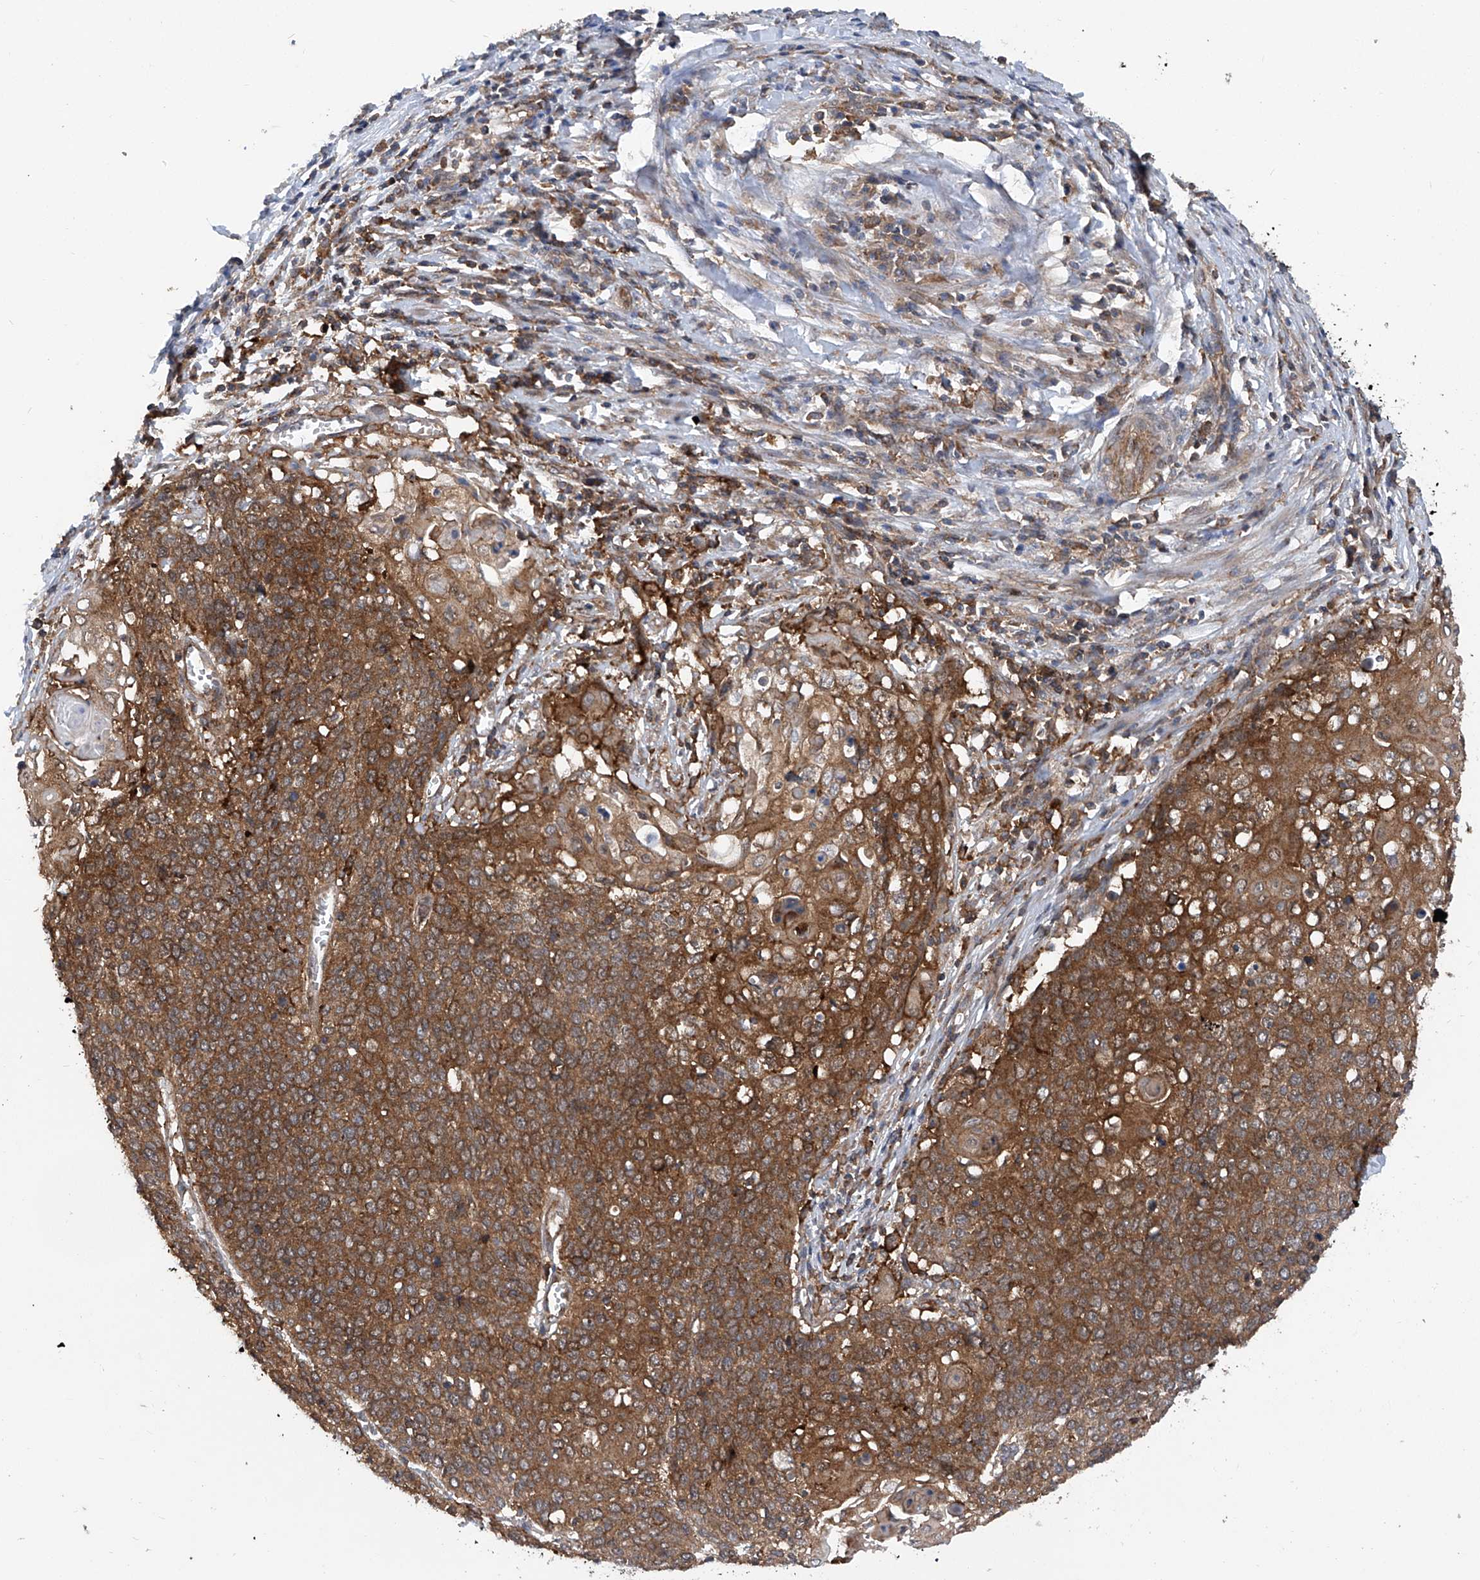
{"staining": {"intensity": "strong", "quantity": ">75%", "location": "cytoplasmic/membranous"}, "tissue": "cervical cancer", "cell_type": "Tumor cells", "image_type": "cancer", "snomed": [{"axis": "morphology", "description": "Squamous cell carcinoma, NOS"}, {"axis": "topography", "description": "Cervix"}], "caption": "Protein expression analysis of human cervical squamous cell carcinoma reveals strong cytoplasmic/membranous expression in approximately >75% of tumor cells.", "gene": "SMAP1", "patient": {"sex": "female", "age": 39}}